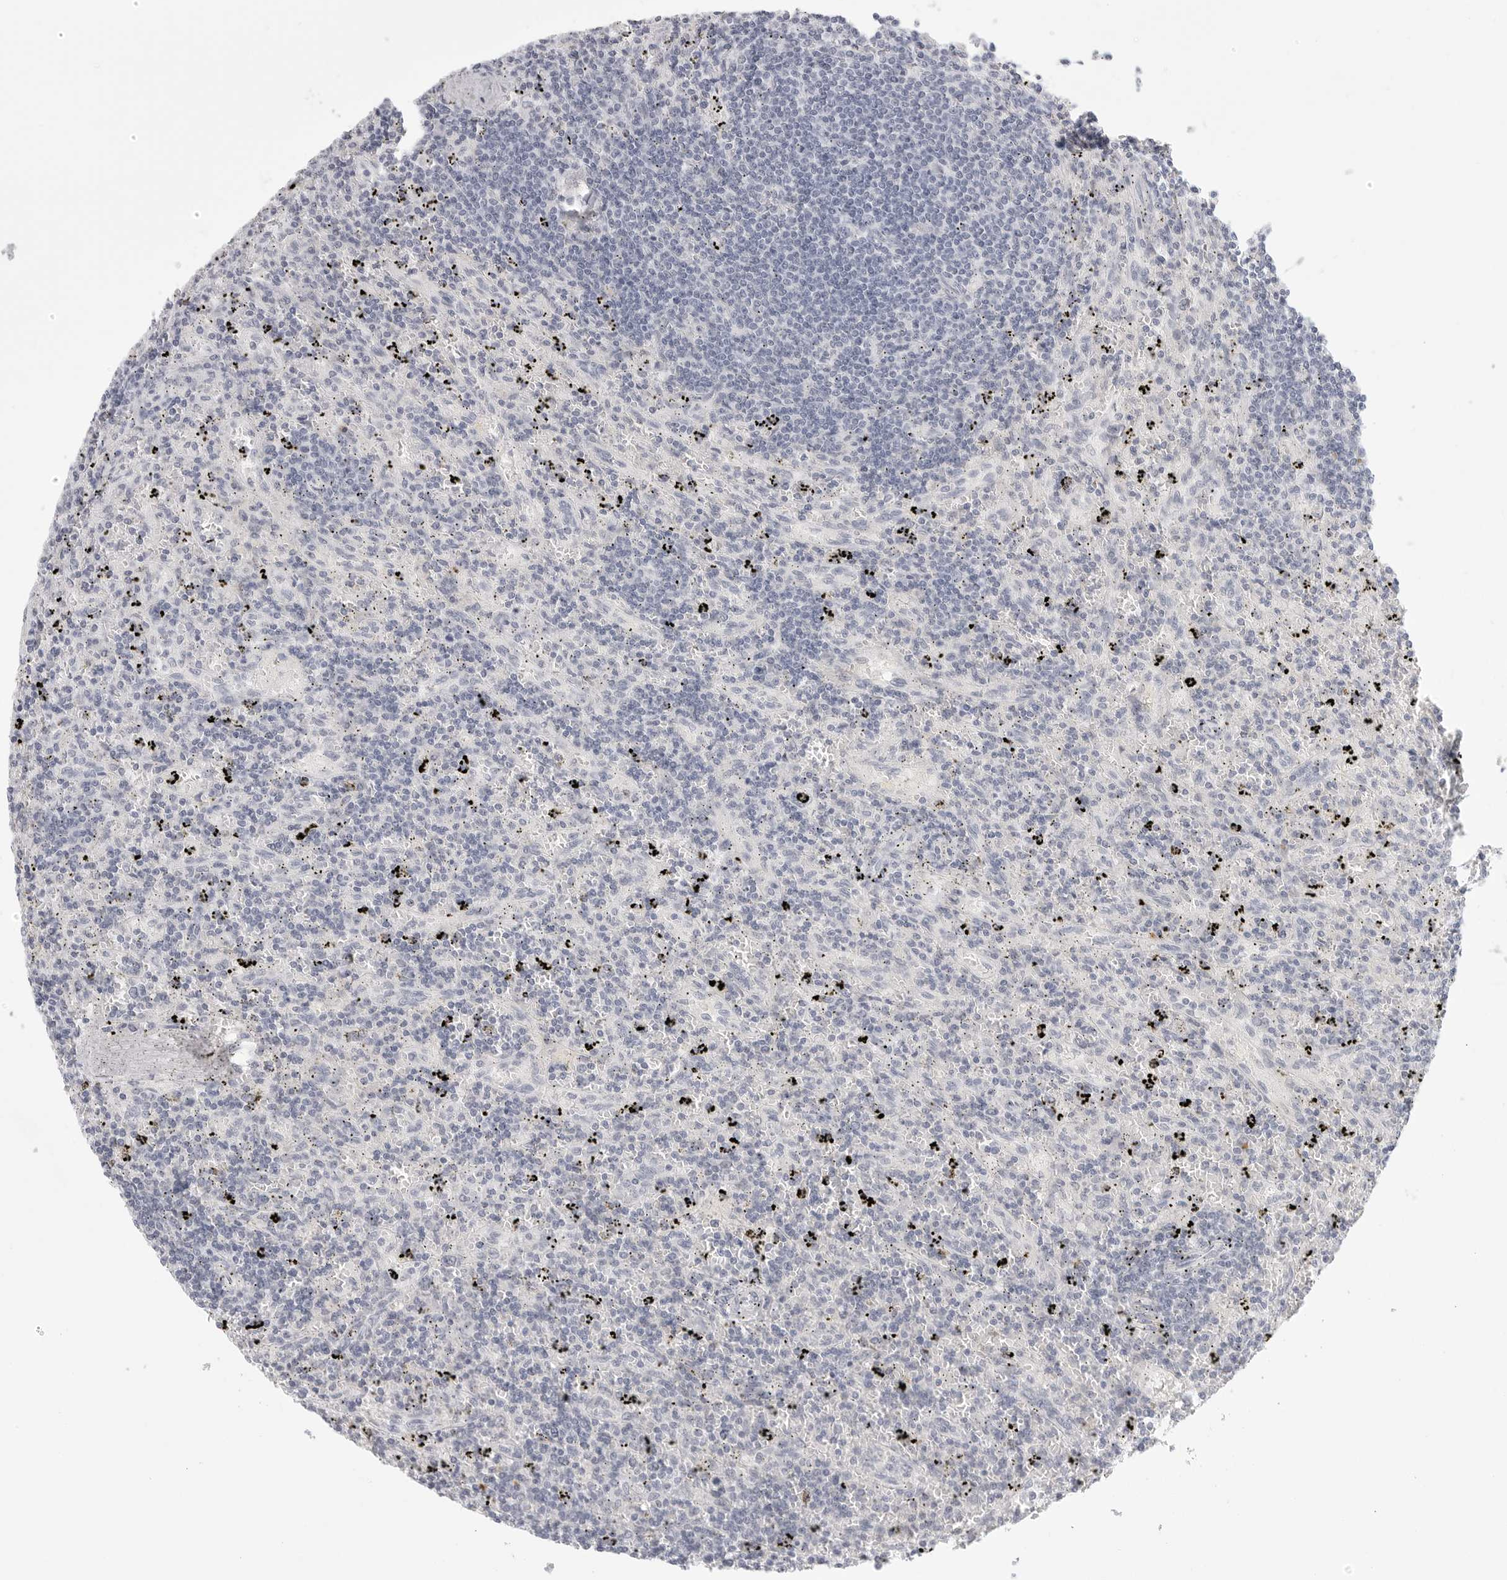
{"staining": {"intensity": "negative", "quantity": "none", "location": "none"}, "tissue": "lymphoma", "cell_type": "Tumor cells", "image_type": "cancer", "snomed": [{"axis": "morphology", "description": "Malignant lymphoma, non-Hodgkin's type, Low grade"}, {"axis": "topography", "description": "Spleen"}], "caption": "The histopathology image displays no significant expression in tumor cells of lymphoma. The staining is performed using DAB brown chromogen with nuclei counter-stained in using hematoxylin.", "gene": "HMGCS2", "patient": {"sex": "male", "age": 76}}